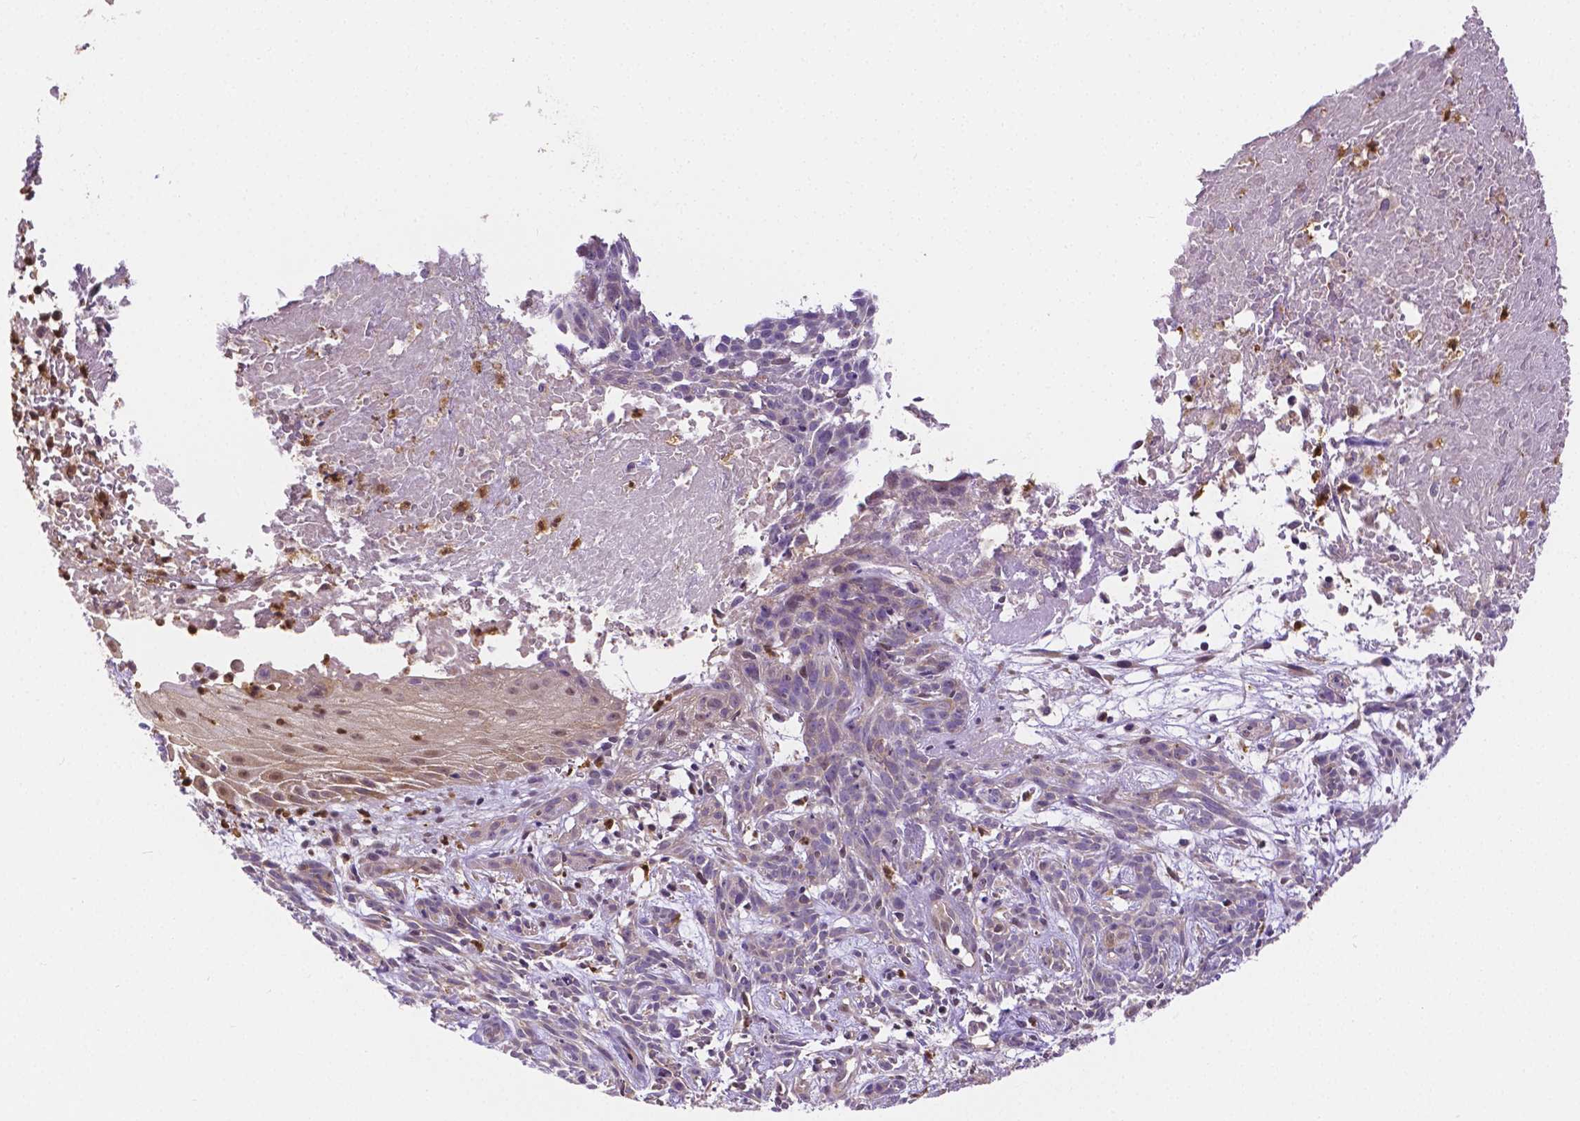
{"staining": {"intensity": "negative", "quantity": "none", "location": "none"}, "tissue": "skin cancer", "cell_type": "Tumor cells", "image_type": "cancer", "snomed": [{"axis": "morphology", "description": "Basal cell carcinoma"}, {"axis": "topography", "description": "Skin"}], "caption": "This is an IHC histopathology image of skin cancer (basal cell carcinoma). There is no positivity in tumor cells.", "gene": "ZNRD2", "patient": {"sex": "male", "age": 59}}